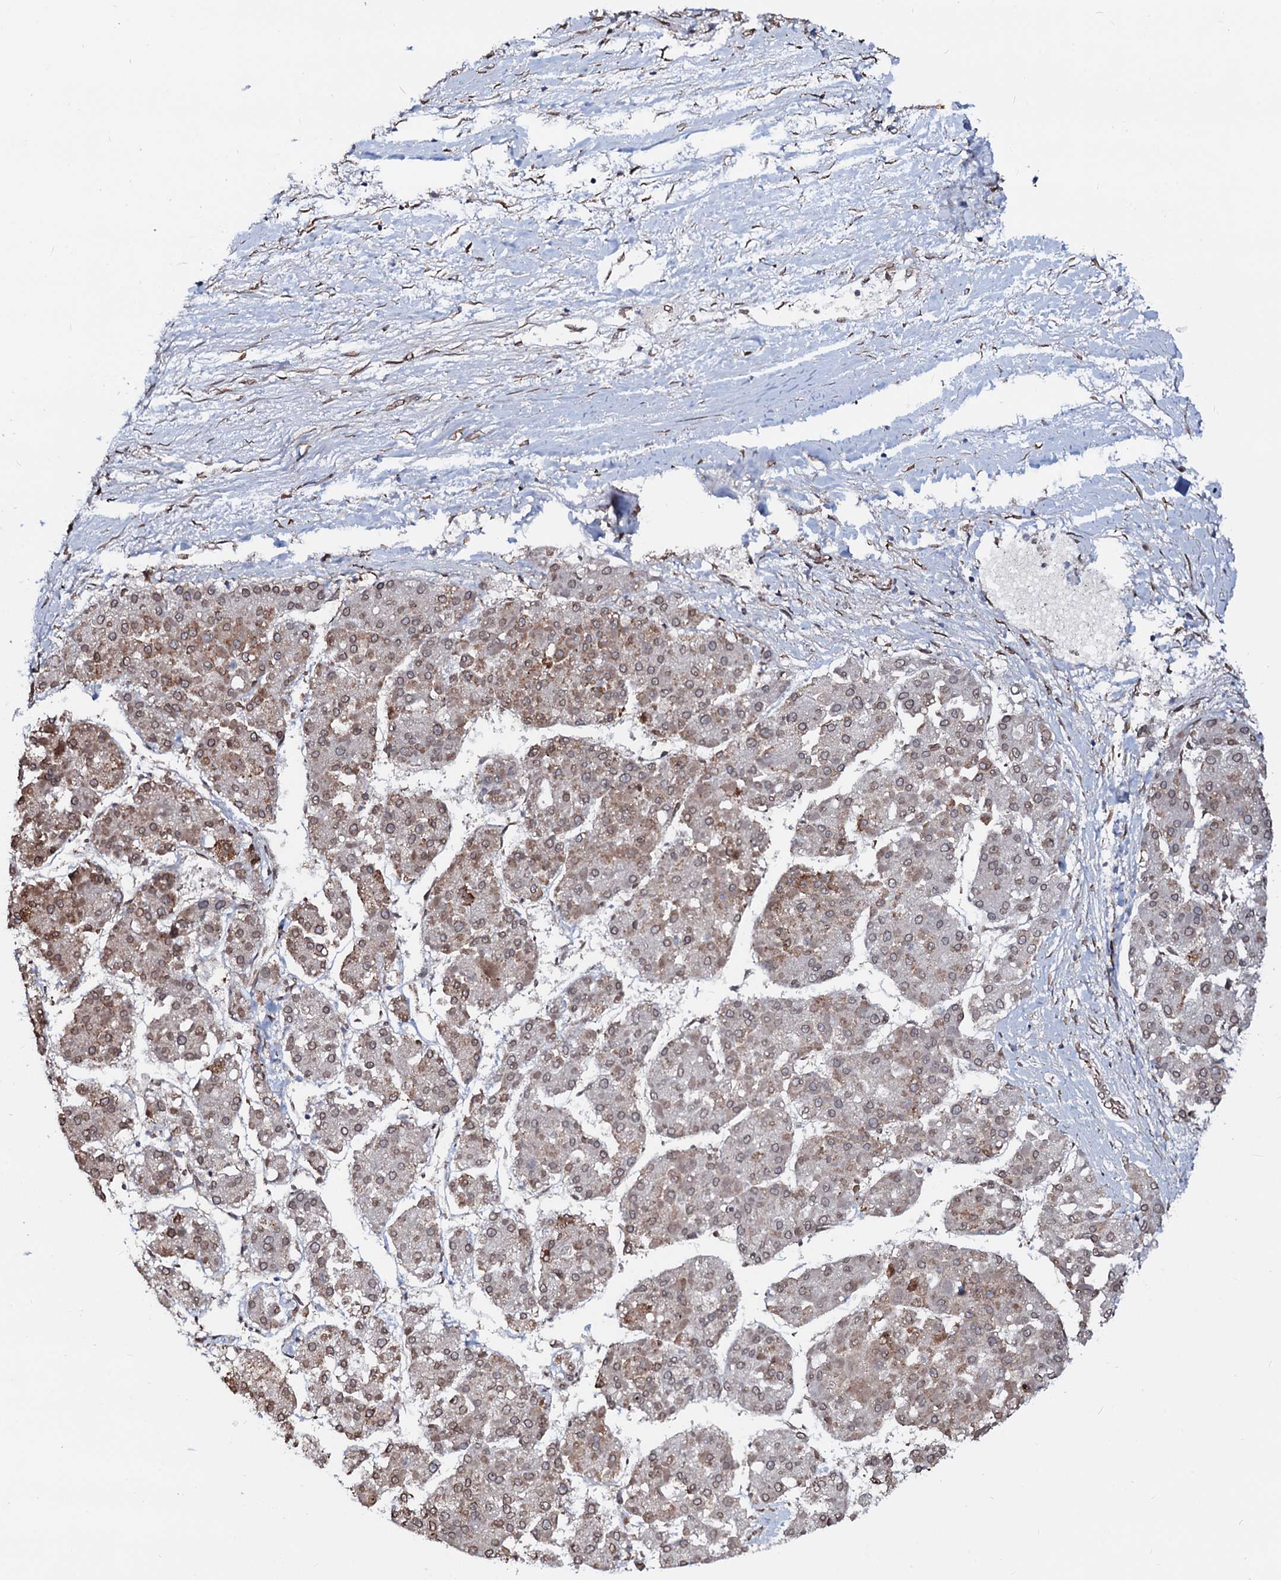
{"staining": {"intensity": "moderate", "quantity": "25%-75%", "location": "cytoplasmic/membranous,nuclear"}, "tissue": "liver cancer", "cell_type": "Tumor cells", "image_type": "cancer", "snomed": [{"axis": "morphology", "description": "Carcinoma, Hepatocellular, NOS"}, {"axis": "topography", "description": "Liver"}], "caption": "Moderate cytoplasmic/membranous and nuclear staining is seen in approximately 25%-75% of tumor cells in liver hepatocellular carcinoma.", "gene": "NRP2", "patient": {"sex": "female", "age": 73}}